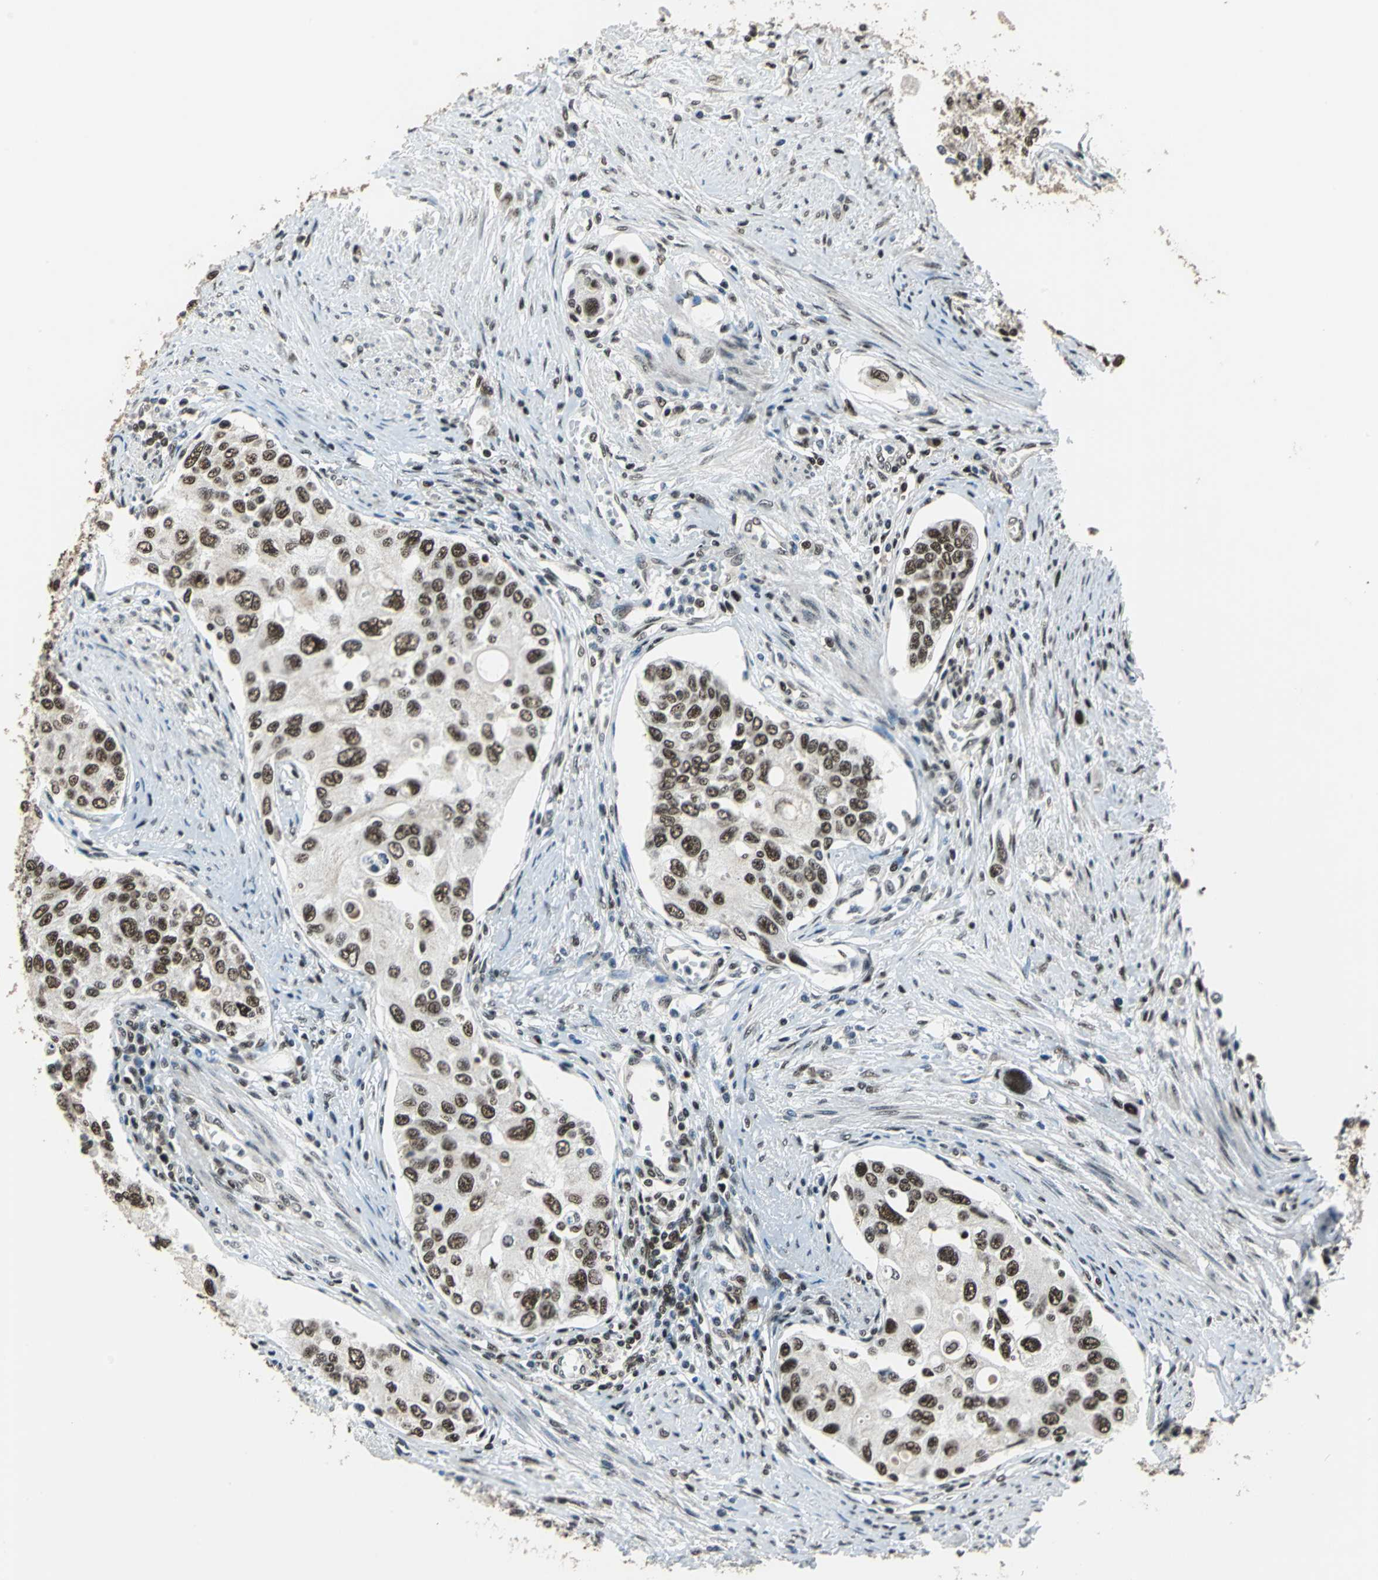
{"staining": {"intensity": "moderate", "quantity": ">75%", "location": "nuclear"}, "tissue": "urothelial cancer", "cell_type": "Tumor cells", "image_type": "cancer", "snomed": [{"axis": "morphology", "description": "Urothelial carcinoma, High grade"}, {"axis": "topography", "description": "Urinary bladder"}], "caption": "DAB (3,3'-diaminobenzidine) immunohistochemical staining of human high-grade urothelial carcinoma demonstrates moderate nuclear protein expression in approximately >75% of tumor cells.", "gene": "BCLAF1", "patient": {"sex": "female", "age": 56}}